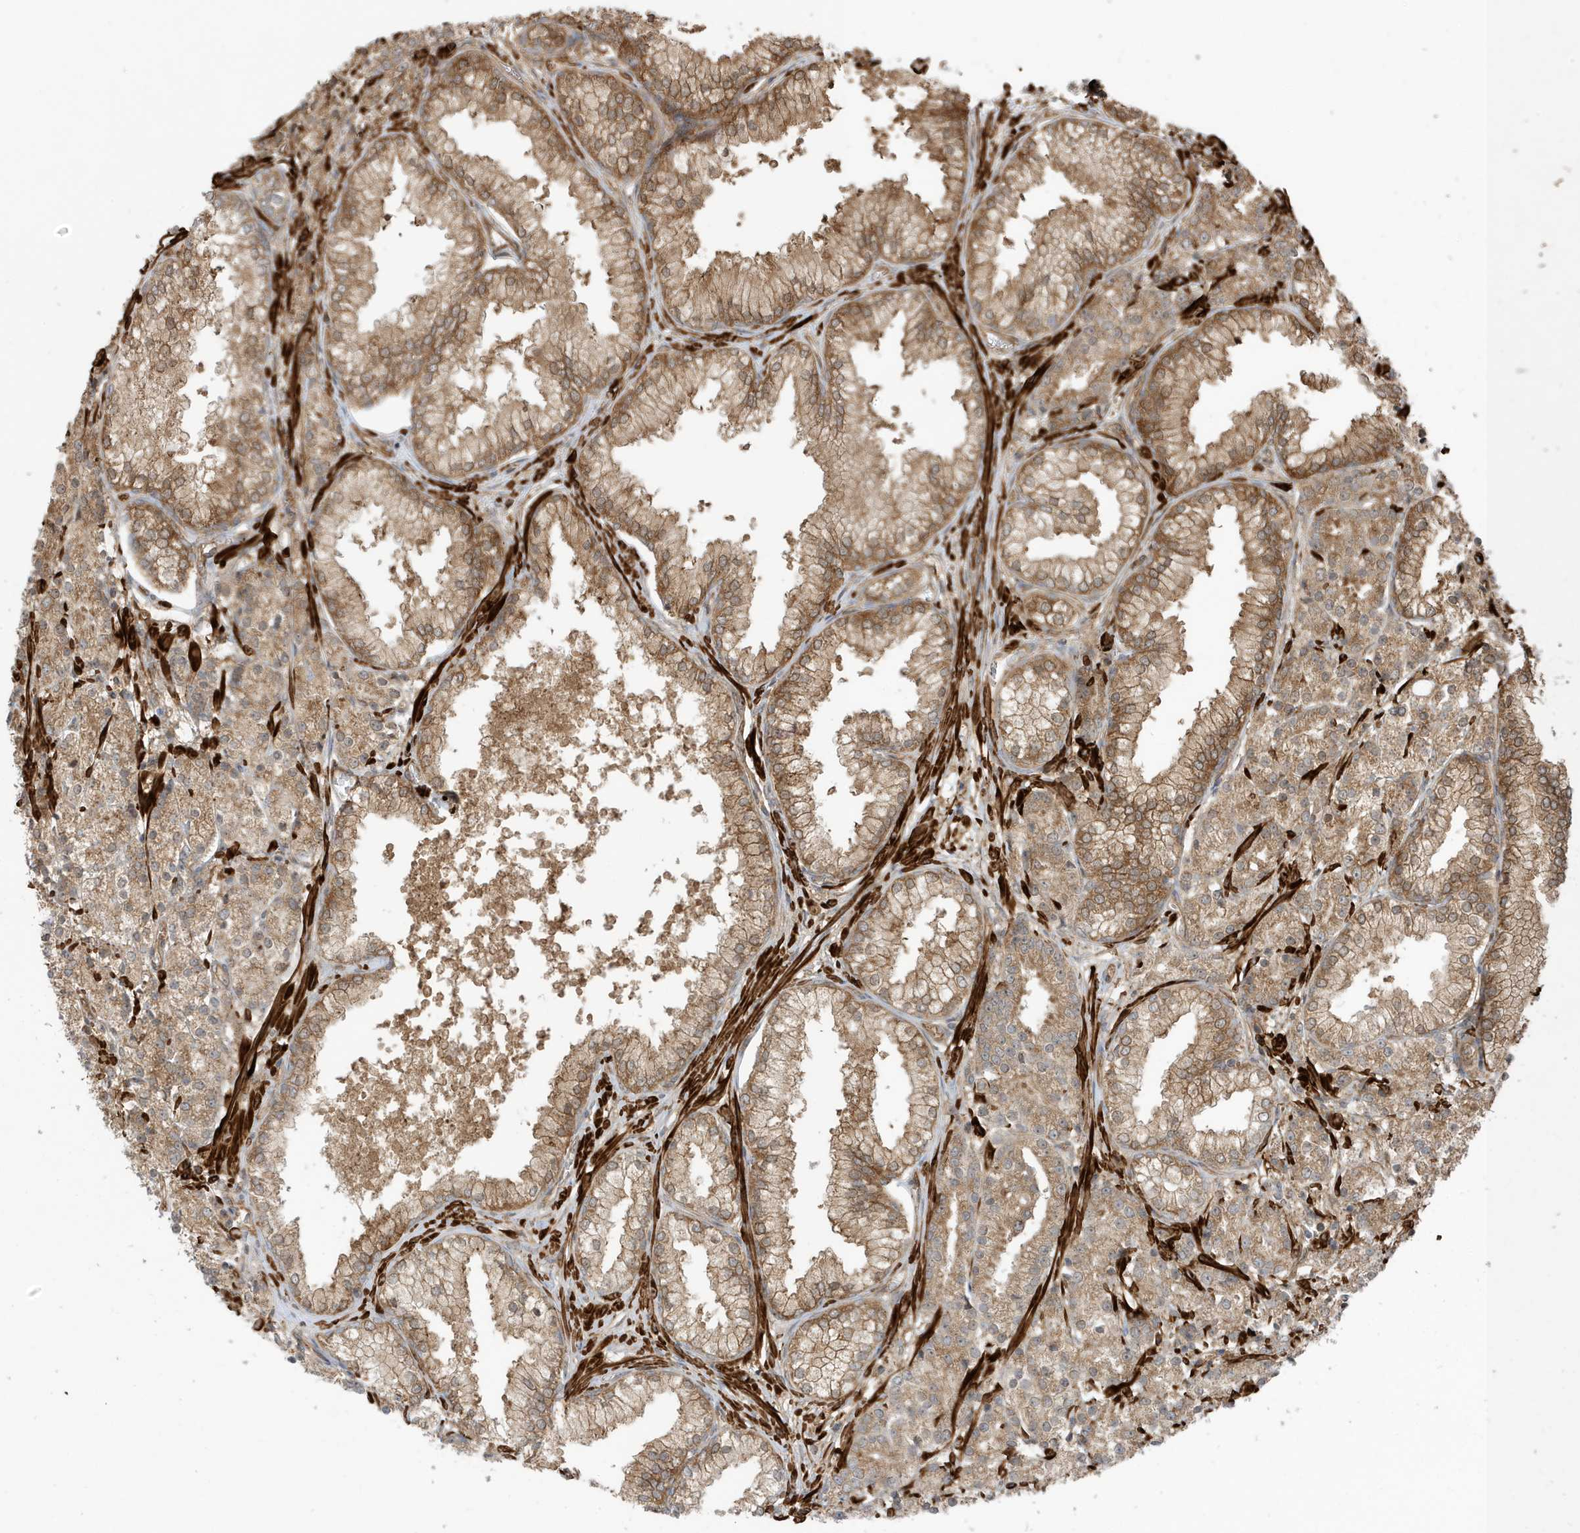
{"staining": {"intensity": "moderate", "quantity": ">75%", "location": "cytoplasmic/membranous"}, "tissue": "prostate cancer", "cell_type": "Tumor cells", "image_type": "cancer", "snomed": [{"axis": "morphology", "description": "Adenocarcinoma, High grade"}, {"axis": "topography", "description": "Prostate"}], "caption": "Immunohistochemistry of prostate high-grade adenocarcinoma displays medium levels of moderate cytoplasmic/membranous expression in approximately >75% of tumor cells.", "gene": "CDC42EP3", "patient": {"sex": "male", "age": 69}}